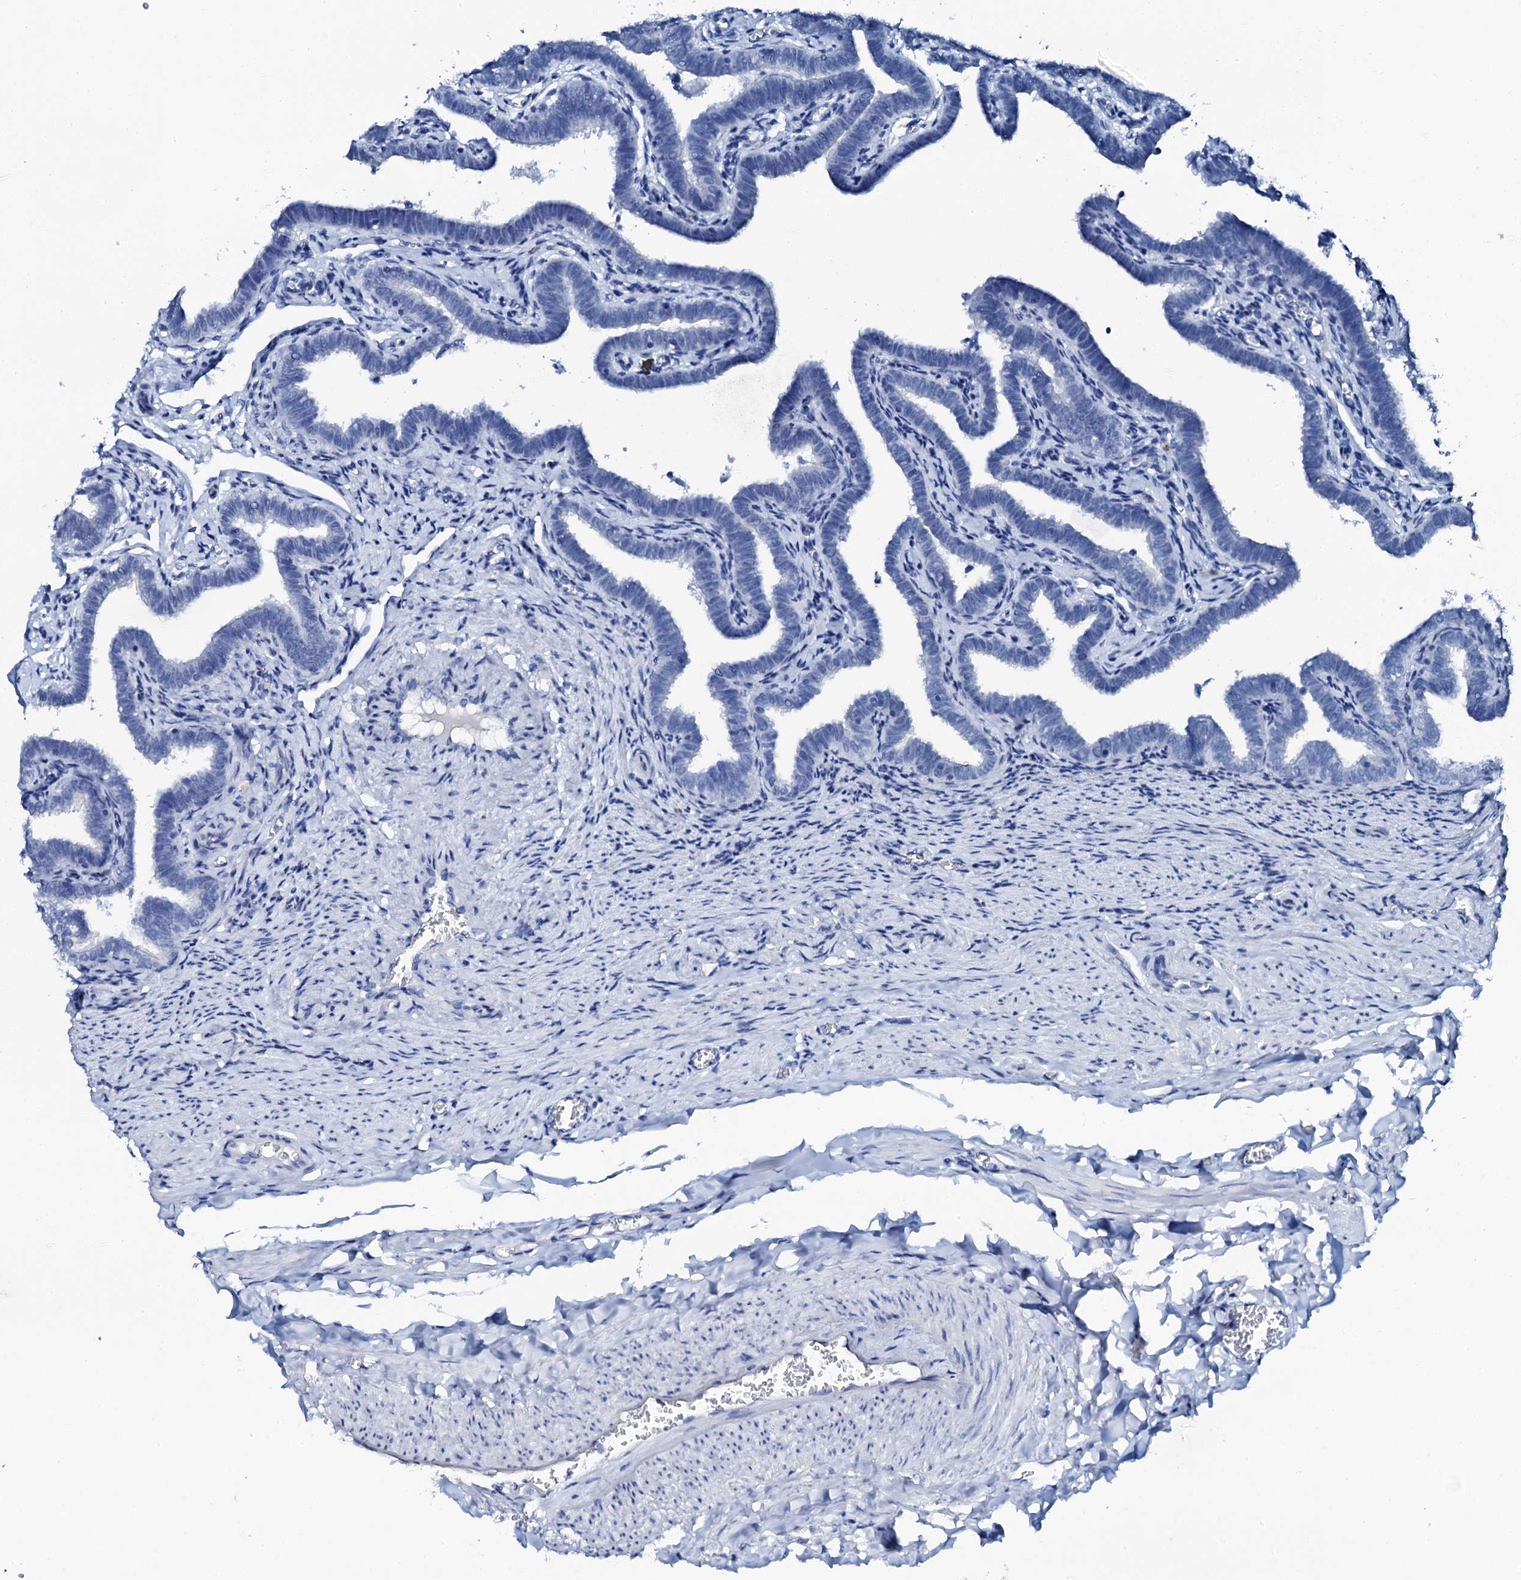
{"staining": {"intensity": "negative", "quantity": "none", "location": "none"}, "tissue": "fallopian tube", "cell_type": "Glandular cells", "image_type": "normal", "snomed": [{"axis": "morphology", "description": "Normal tissue, NOS"}, {"axis": "topography", "description": "Fallopian tube"}], "caption": "High magnification brightfield microscopy of unremarkable fallopian tube stained with DAB (3,3'-diaminobenzidine) (brown) and counterstained with hematoxylin (blue): glandular cells show no significant expression. (DAB immunohistochemistry, high magnification).", "gene": "PTH", "patient": {"sex": "female", "age": 36}}